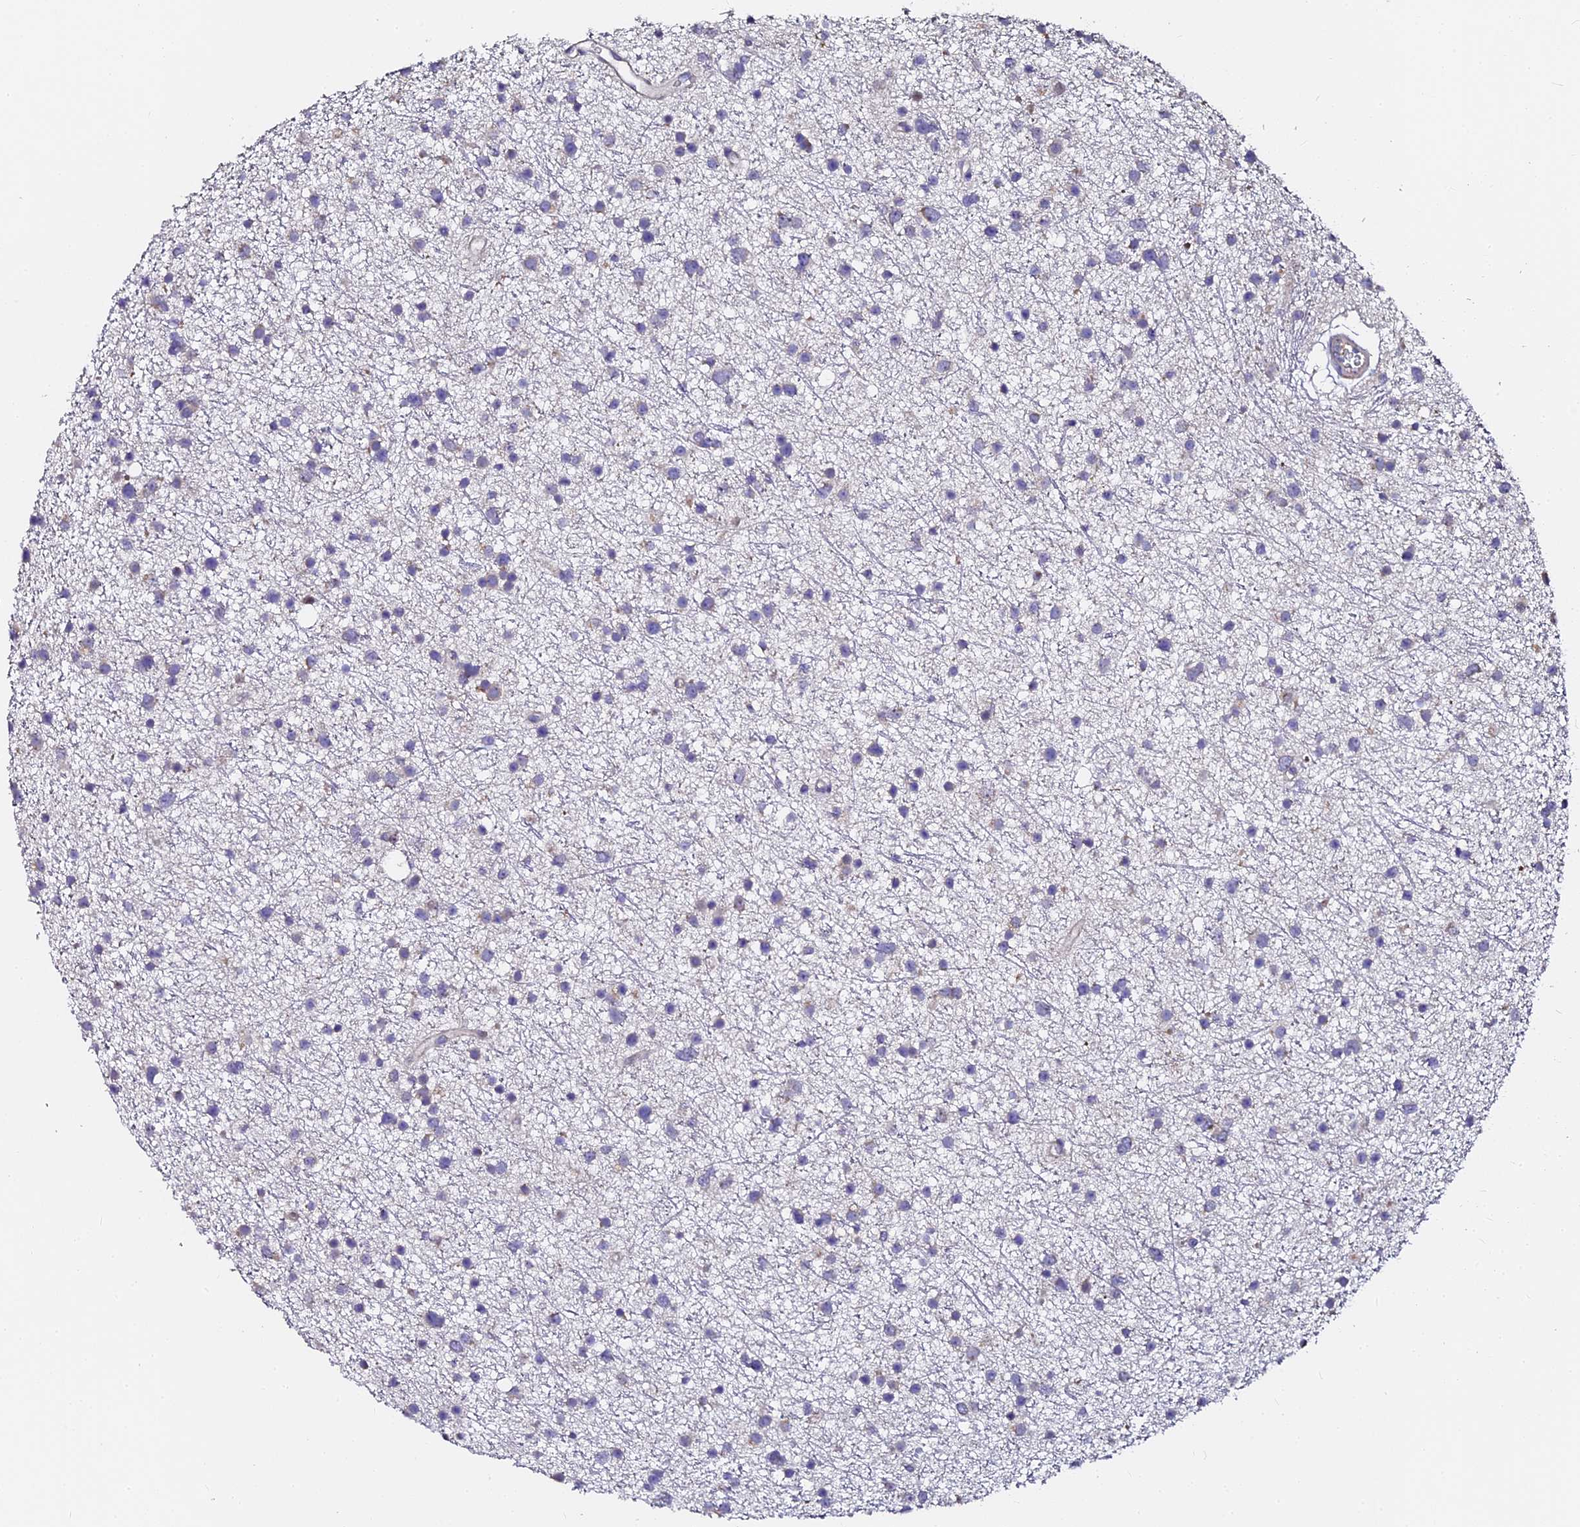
{"staining": {"intensity": "negative", "quantity": "none", "location": "none"}, "tissue": "glioma", "cell_type": "Tumor cells", "image_type": "cancer", "snomed": [{"axis": "morphology", "description": "Glioma, malignant, Low grade"}, {"axis": "topography", "description": "Cerebral cortex"}], "caption": "Immunohistochemical staining of human glioma shows no significant positivity in tumor cells.", "gene": "GPN3", "patient": {"sex": "female", "age": 39}}